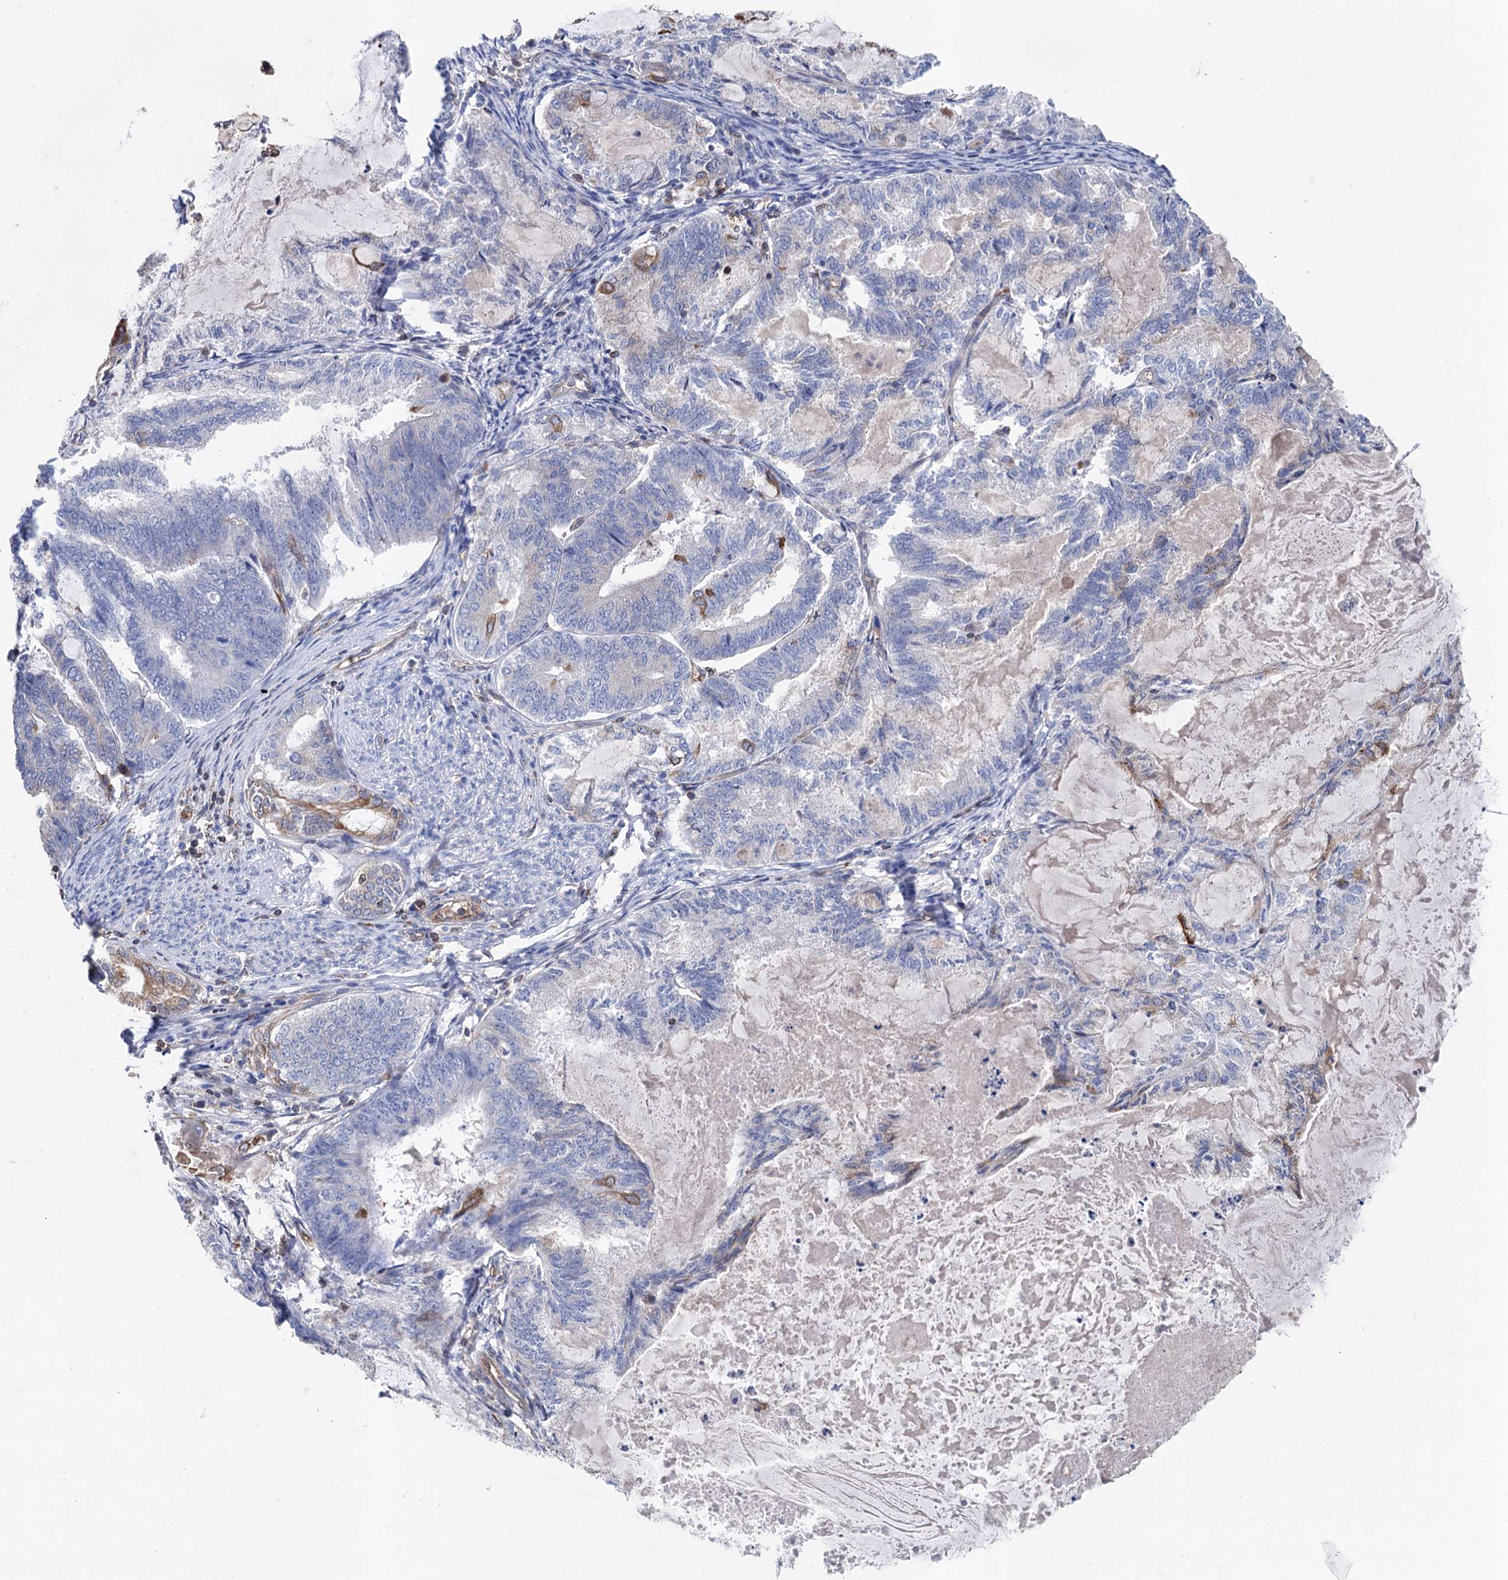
{"staining": {"intensity": "strong", "quantity": "<25%", "location": "cytoplasmic/membranous"}, "tissue": "endometrial cancer", "cell_type": "Tumor cells", "image_type": "cancer", "snomed": [{"axis": "morphology", "description": "Adenocarcinoma, NOS"}, {"axis": "topography", "description": "Endometrium"}], "caption": "Immunohistochemistry staining of adenocarcinoma (endometrial), which displays medium levels of strong cytoplasmic/membranous positivity in about <25% of tumor cells indicating strong cytoplasmic/membranous protein staining. The staining was performed using DAB (3,3'-diaminobenzidine) (brown) for protein detection and nuclei were counterstained in hematoxylin (blue).", "gene": "STING1", "patient": {"sex": "female", "age": 86}}